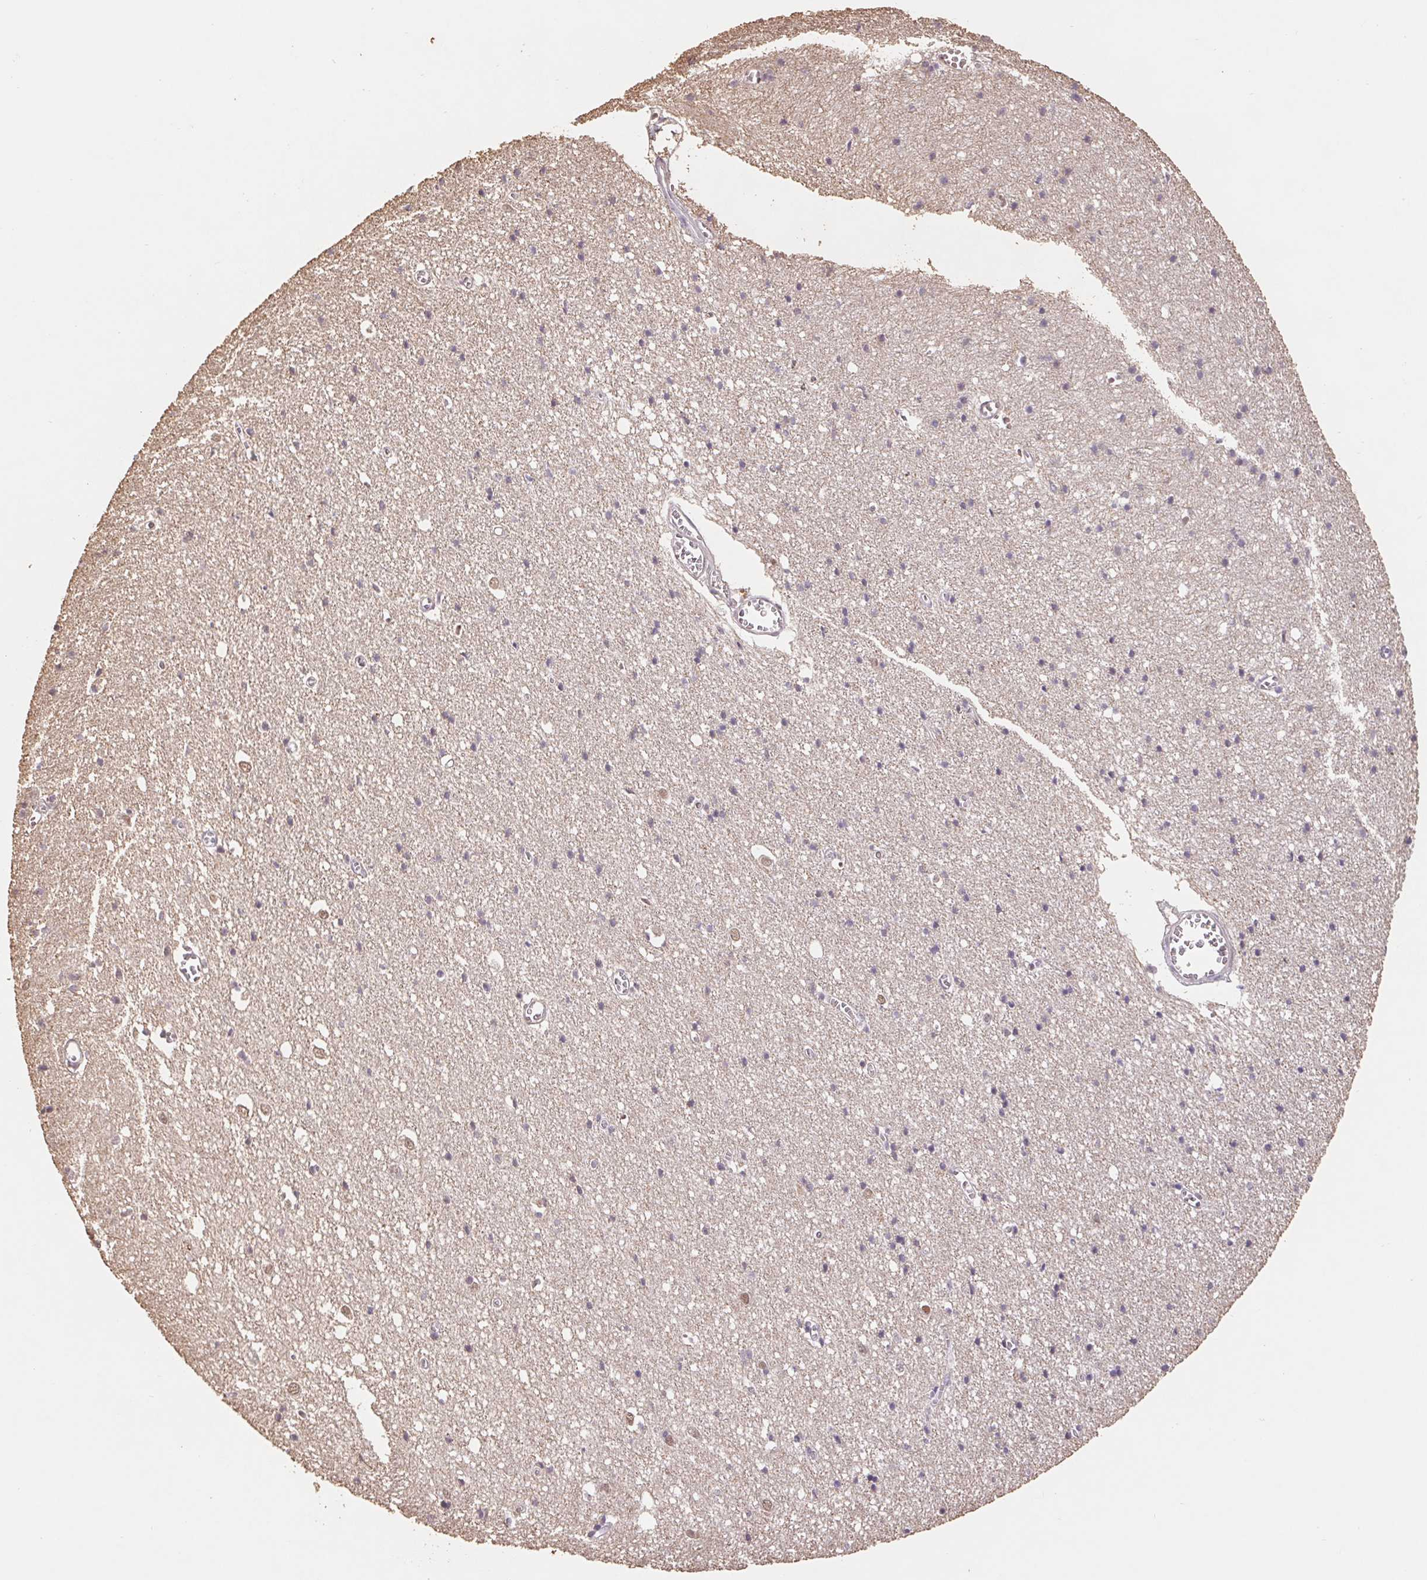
{"staining": {"intensity": "negative", "quantity": "none", "location": "none"}, "tissue": "cerebral cortex", "cell_type": "Endothelial cells", "image_type": "normal", "snomed": [{"axis": "morphology", "description": "Normal tissue, NOS"}, {"axis": "topography", "description": "Cerebral cortex"}], "caption": "IHC image of unremarkable cerebral cortex stained for a protein (brown), which shows no positivity in endothelial cells.", "gene": "TRERF1", "patient": {"sex": "male", "age": 70}}